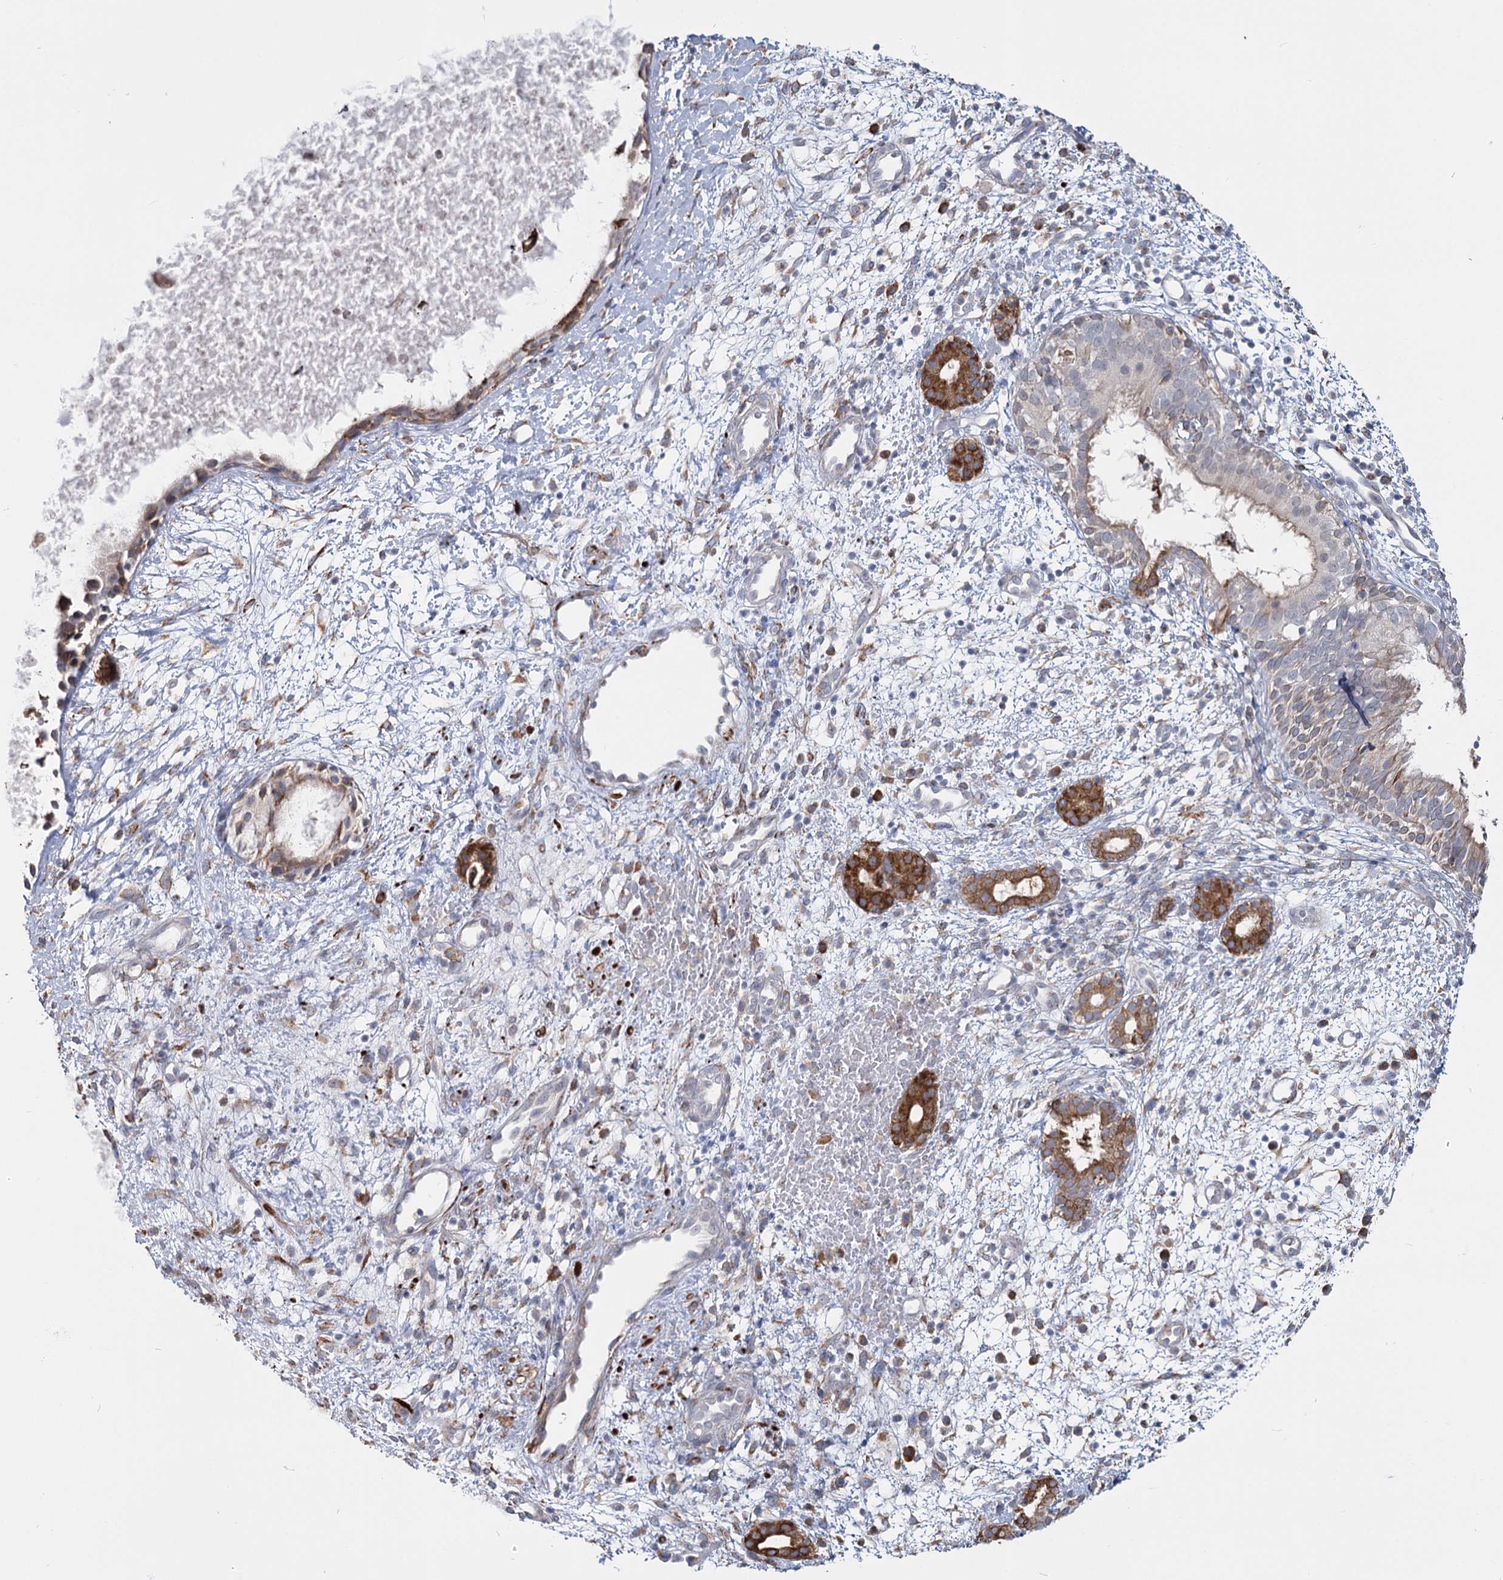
{"staining": {"intensity": "weak", "quantity": "<25%", "location": "cytoplasmic/membranous"}, "tissue": "nasopharynx", "cell_type": "Respiratory epithelial cells", "image_type": "normal", "snomed": [{"axis": "morphology", "description": "Normal tissue, NOS"}, {"axis": "topography", "description": "Nasopharynx"}], "caption": "Histopathology image shows no protein positivity in respiratory epithelial cells of normal nasopharynx. The staining was performed using DAB to visualize the protein expression in brown, while the nuclei were stained in blue with hematoxylin (Magnification: 20x).", "gene": "ZCCHC9", "patient": {"sex": "male", "age": 22}}